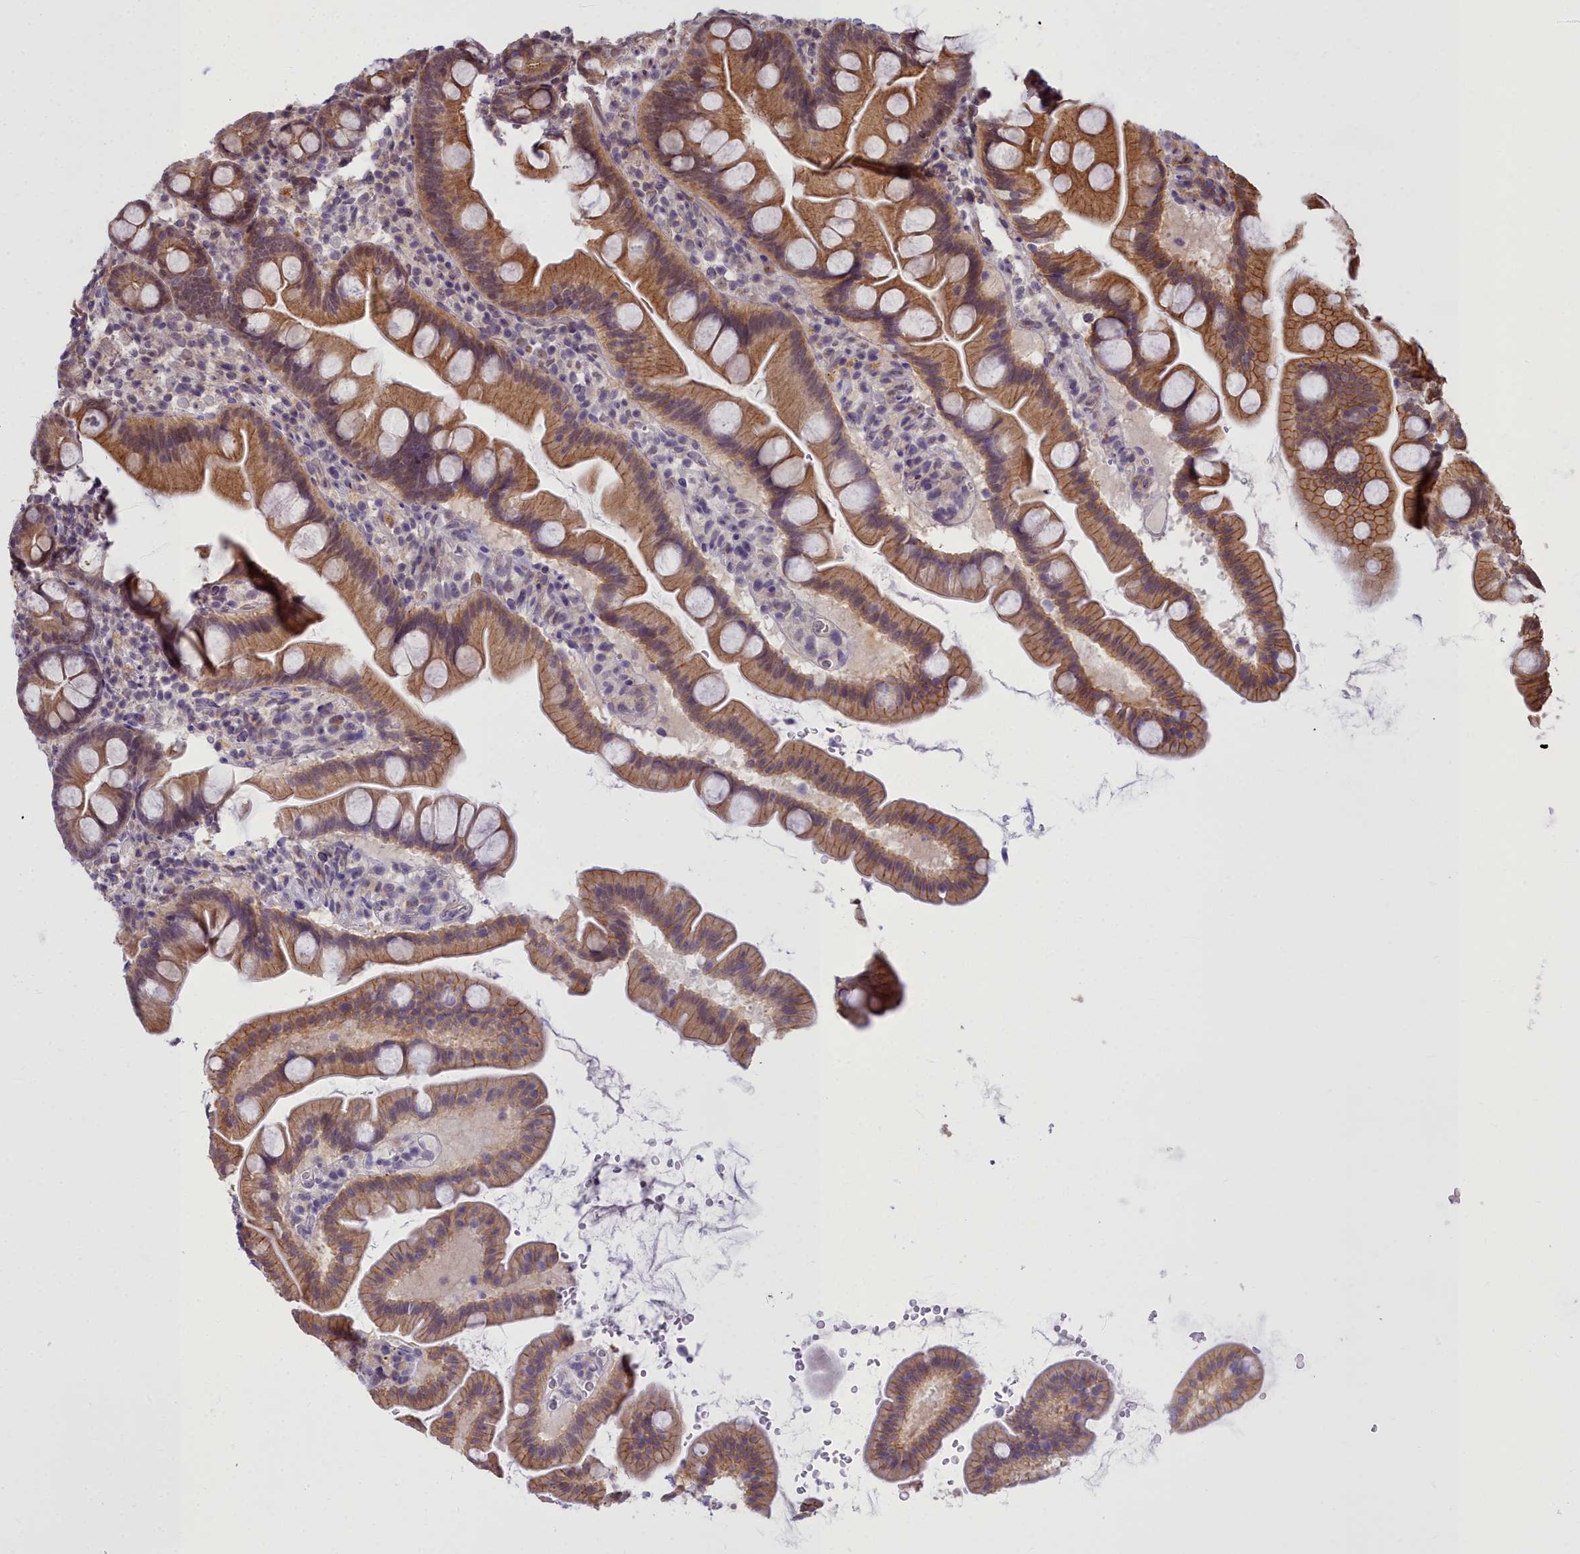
{"staining": {"intensity": "moderate", "quantity": "25%-75%", "location": "cytoplasmic/membranous"}, "tissue": "small intestine", "cell_type": "Glandular cells", "image_type": "normal", "snomed": [{"axis": "morphology", "description": "Normal tissue, NOS"}, {"axis": "topography", "description": "Small intestine"}], "caption": "This micrograph shows immunohistochemistry (IHC) staining of normal small intestine, with medium moderate cytoplasmic/membranous positivity in about 25%-75% of glandular cells.", "gene": "GLYATL3", "patient": {"sex": "female", "age": 68}}